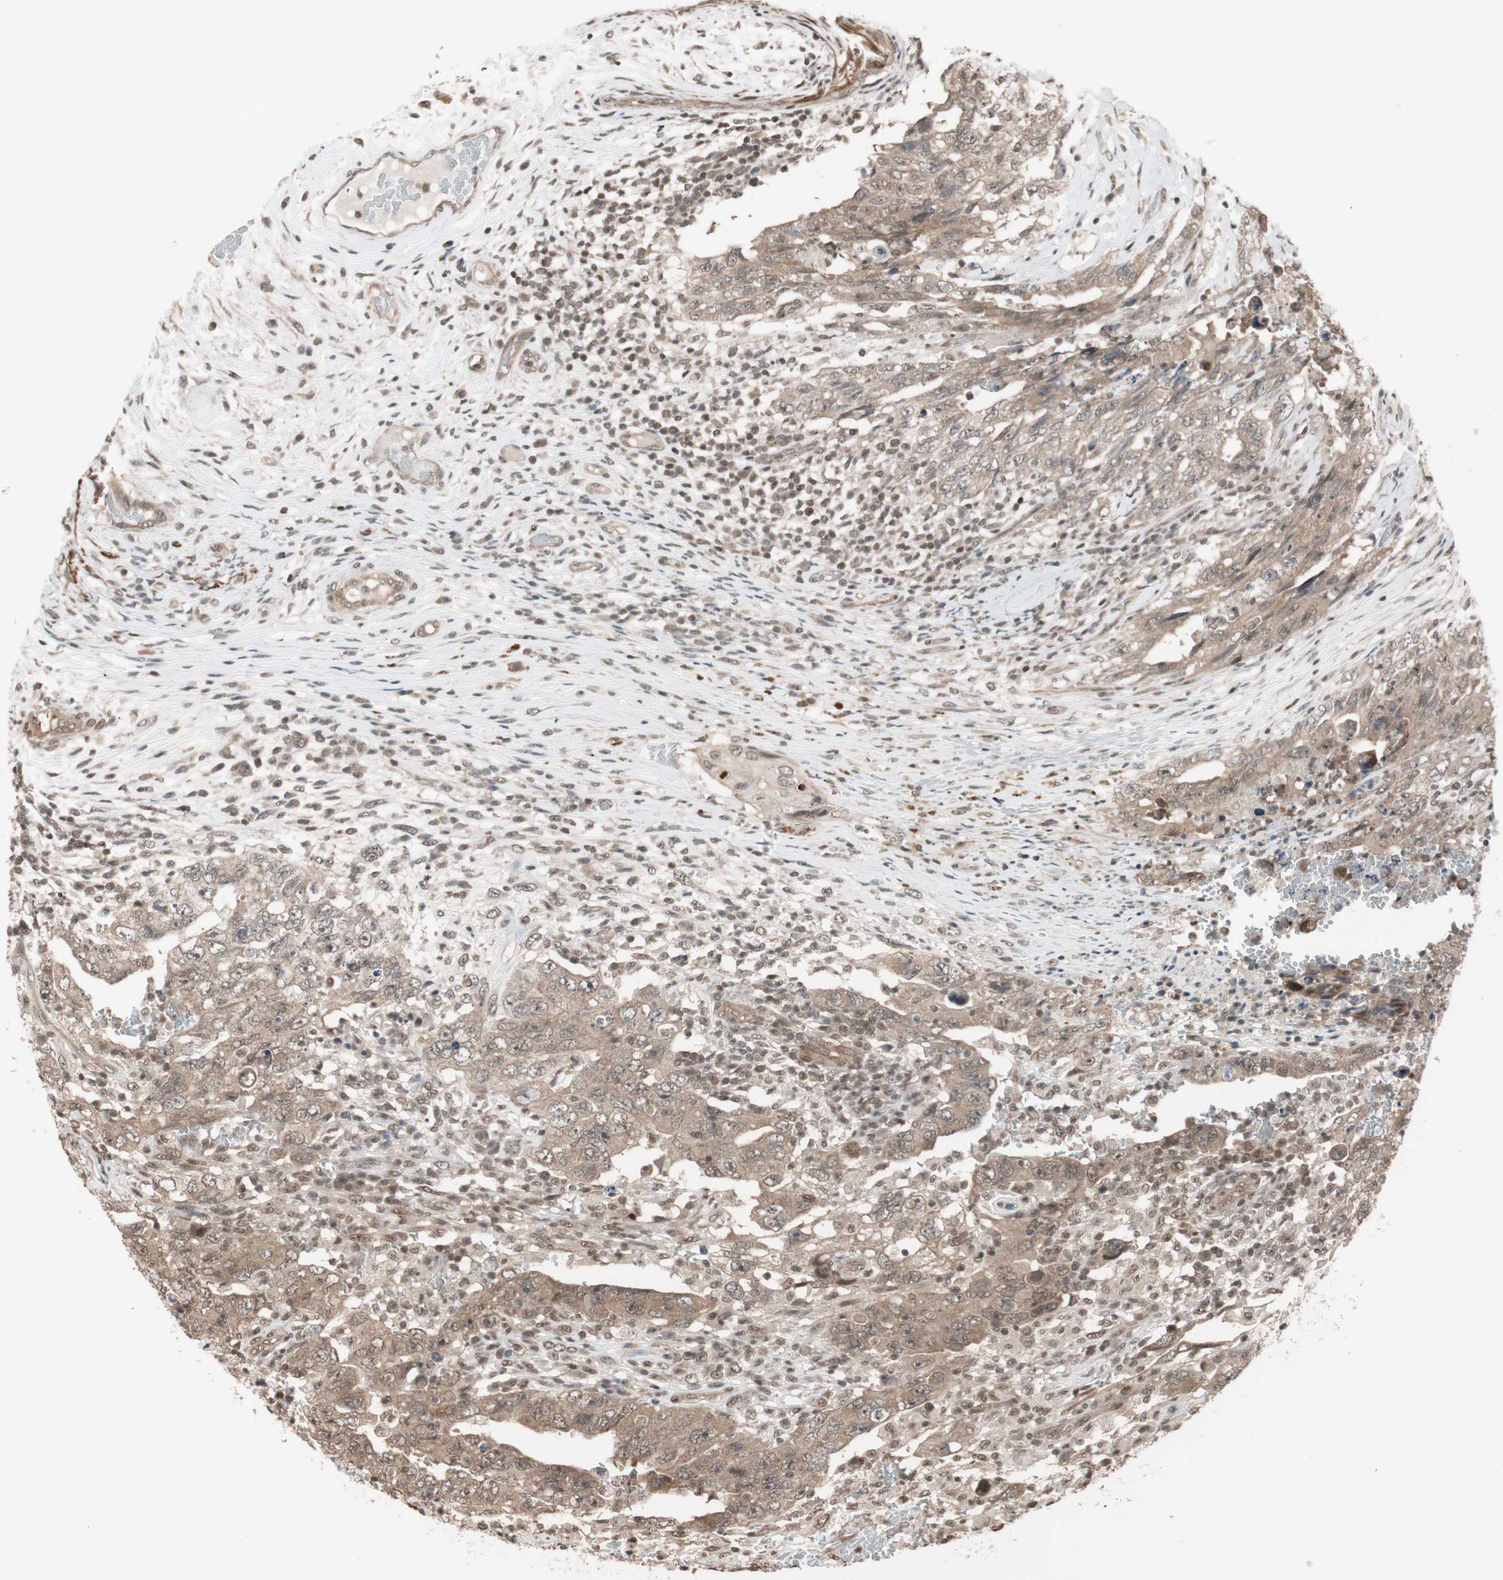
{"staining": {"intensity": "moderate", "quantity": ">75%", "location": "cytoplasmic/membranous"}, "tissue": "testis cancer", "cell_type": "Tumor cells", "image_type": "cancer", "snomed": [{"axis": "morphology", "description": "Carcinoma, Embryonal, NOS"}, {"axis": "topography", "description": "Testis"}], "caption": "The histopathology image shows a brown stain indicating the presence of a protein in the cytoplasmic/membranous of tumor cells in testis cancer (embryonal carcinoma). The staining is performed using DAB brown chromogen to label protein expression. The nuclei are counter-stained blue using hematoxylin.", "gene": "DRAP1", "patient": {"sex": "male", "age": 26}}